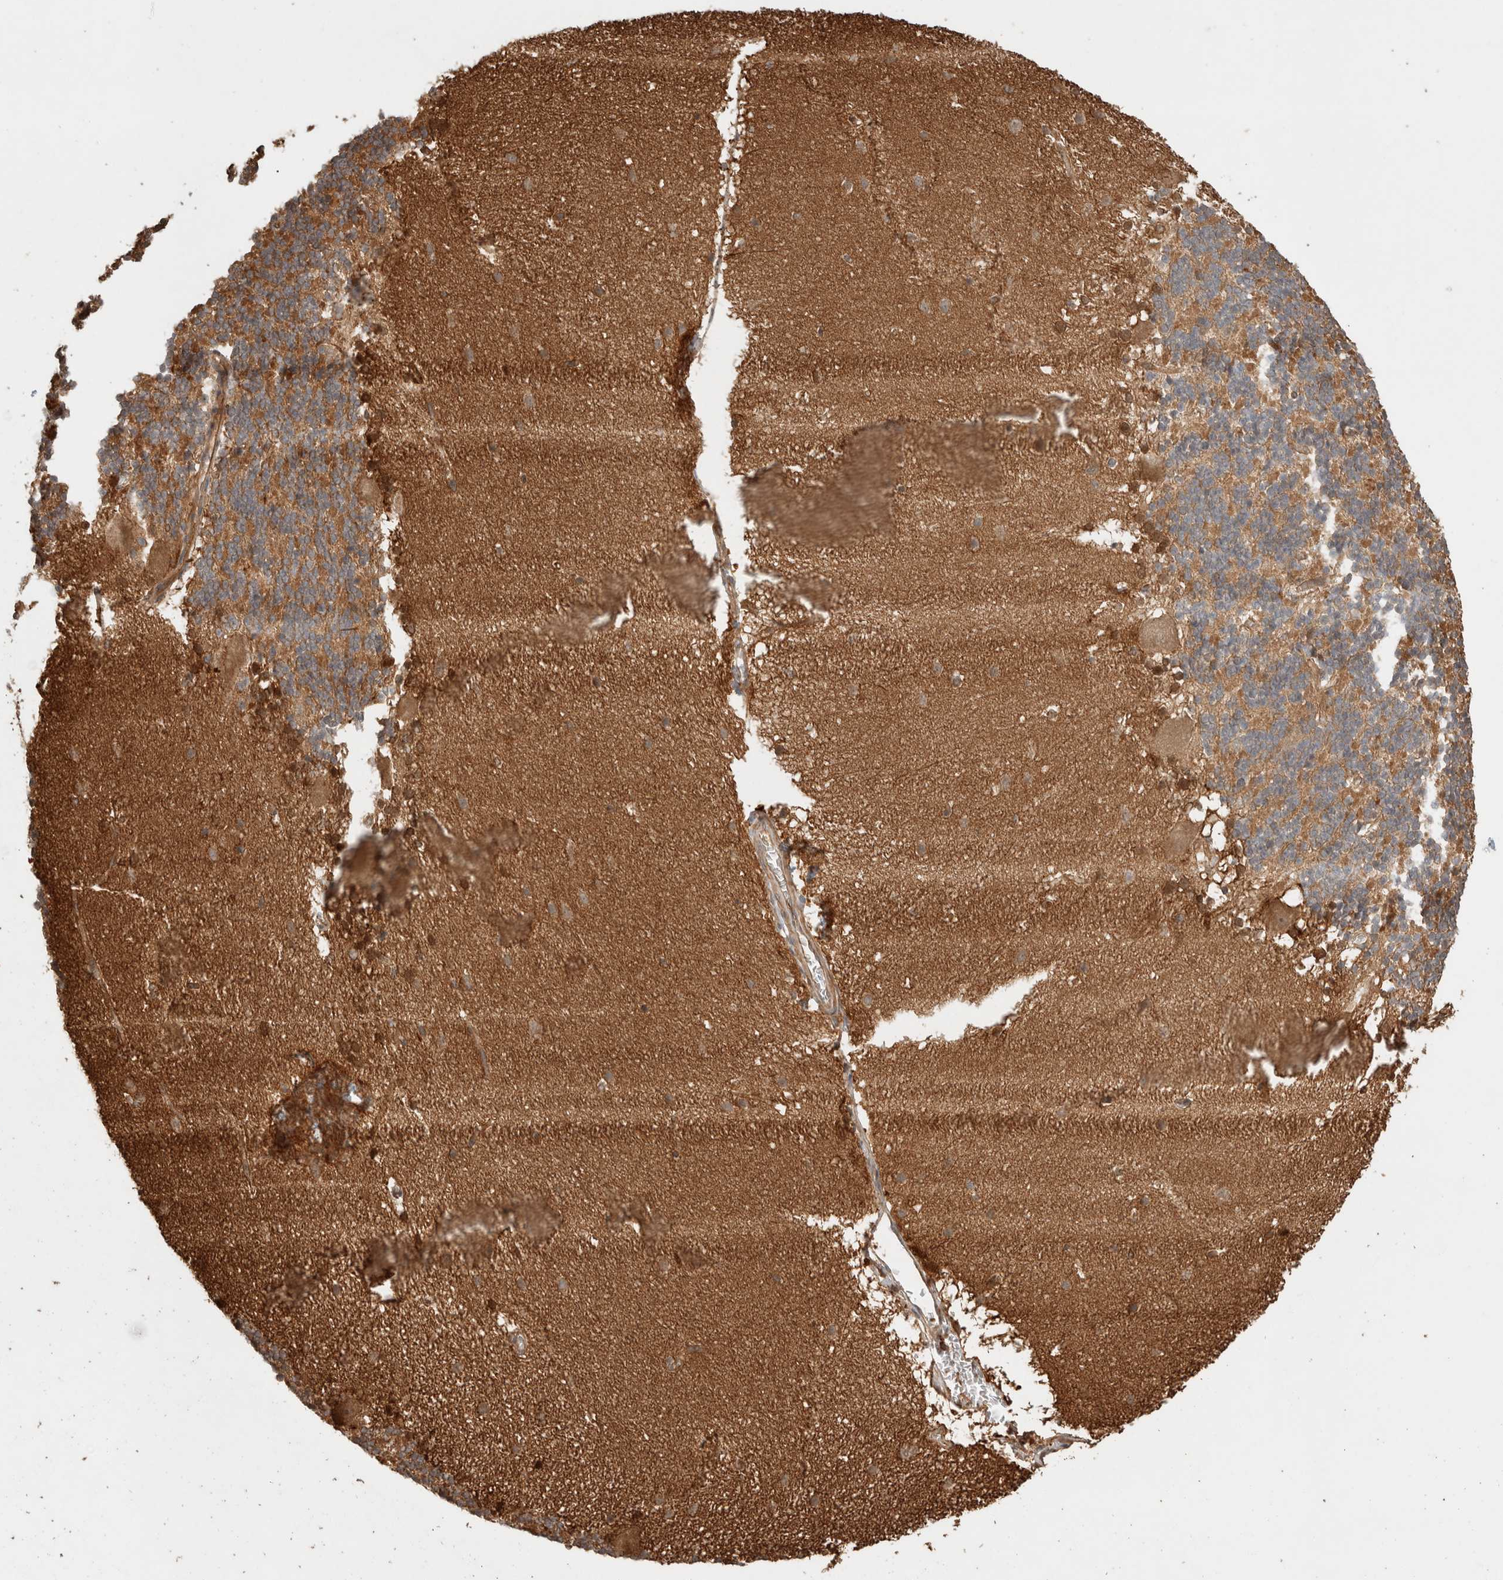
{"staining": {"intensity": "moderate", "quantity": ">75%", "location": "cytoplasmic/membranous"}, "tissue": "cerebellum", "cell_type": "Cells in granular layer", "image_type": "normal", "snomed": [{"axis": "morphology", "description": "Normal tissue, NOS"}, {"axis": "topography", "description": "Cerebellum"}], "caption": "Immunohistochemical staining of unremarkable cerebellum shows medium levels of moderate cytoplasmic/membranous staining in about >75% of cells in granular layer.", "gene": "OTUD6B", "patient": {"sex": "female", "age": 19}}